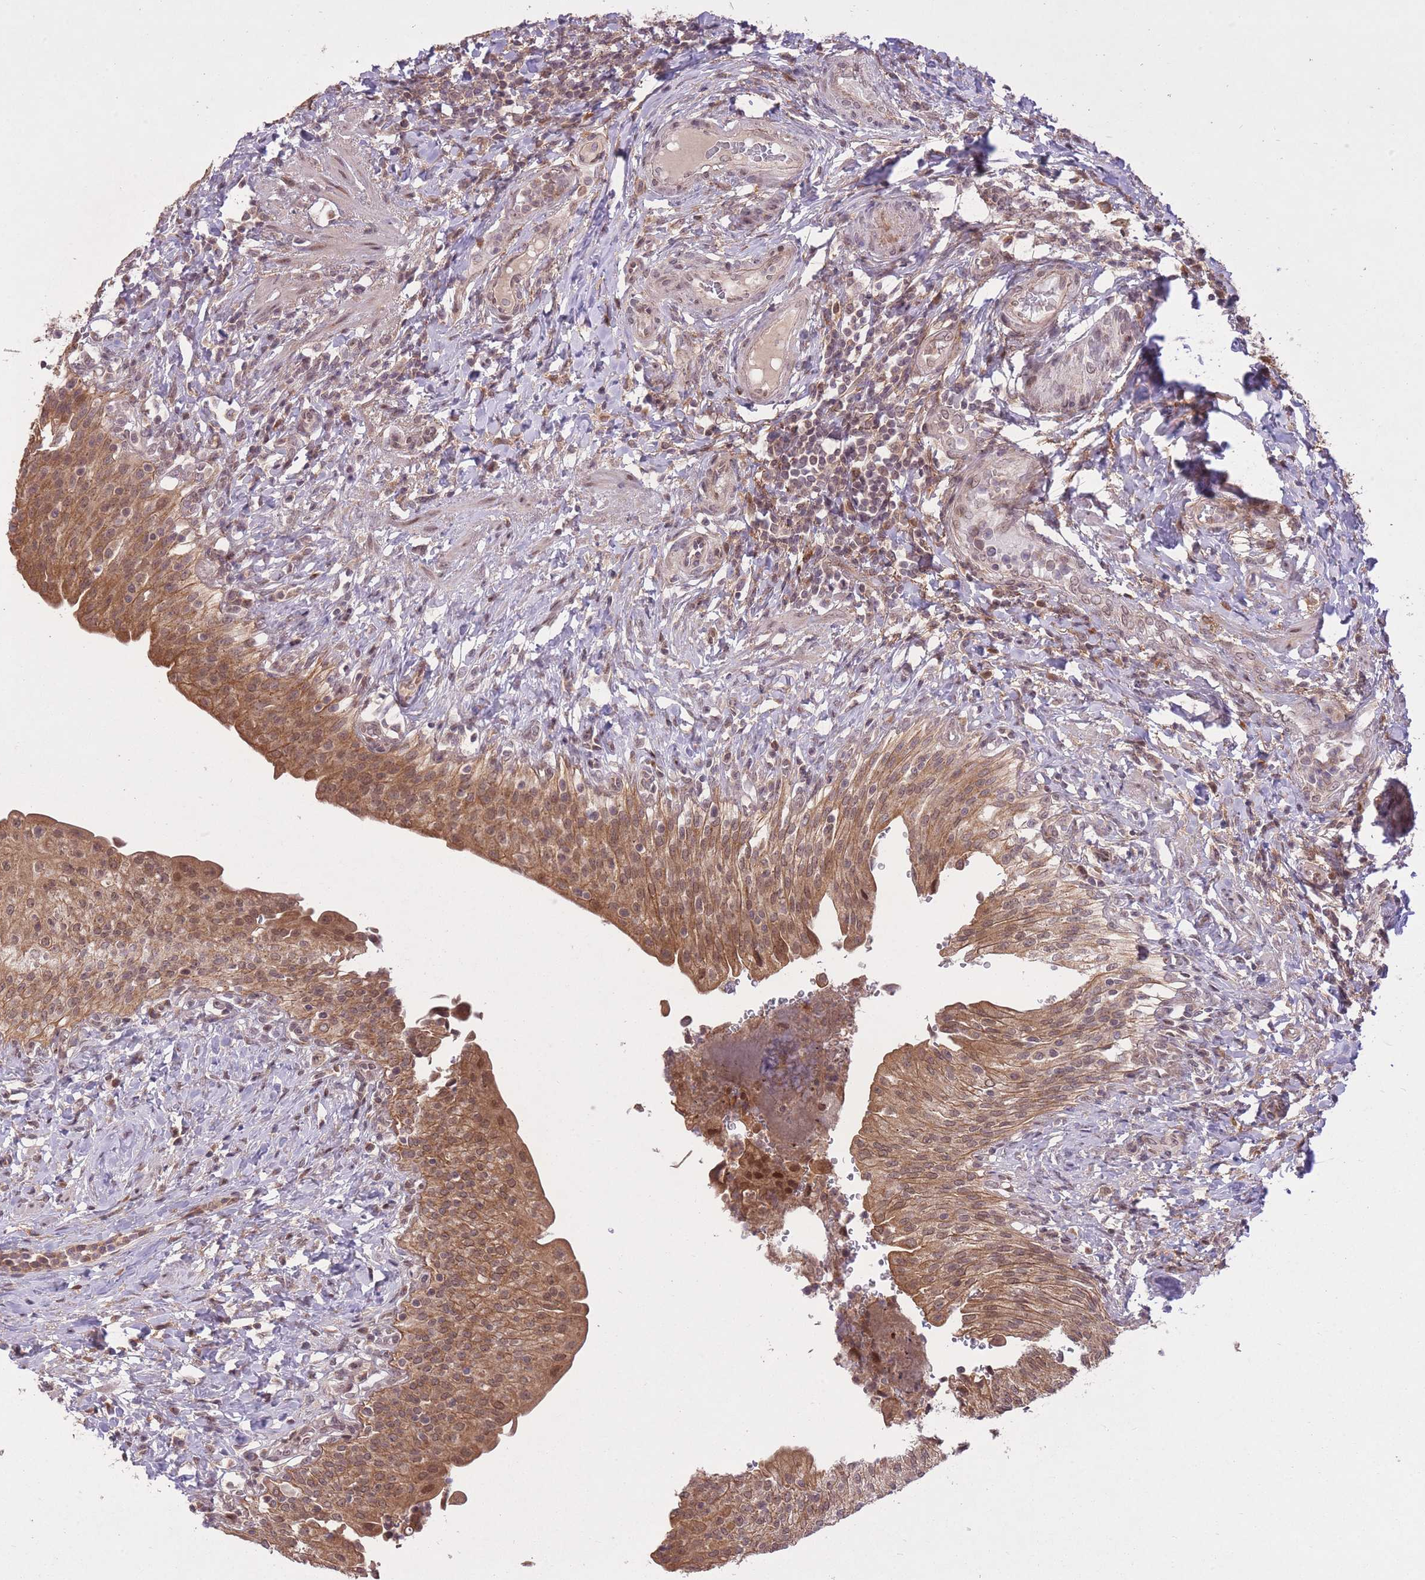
{"staining": {"intensity": "moderate", "quantity": ">75%", "location": "cytoplasmic/membranous,nuclear"}, "tissue": "urinary bladder", "cell_type": "Urothelial cells", "image_type": "normal", "snomed": [{"axis": "morphology", "description": "Normal tissue, NOS"}, {"axis": "morphology", "description": "Inflammation, NOS"}, {"axis": "topography", "description": "Urinary bladder"}], "caption": "Brown immunohistochemical staining in unremarkable human urinary bladder demonstrates moderate cytoplasmic/membranous,nuclear expression in about >75% of urothelial cells.", "gene": "ZNF391", "patient": {"sex": "male", "age": 64}}